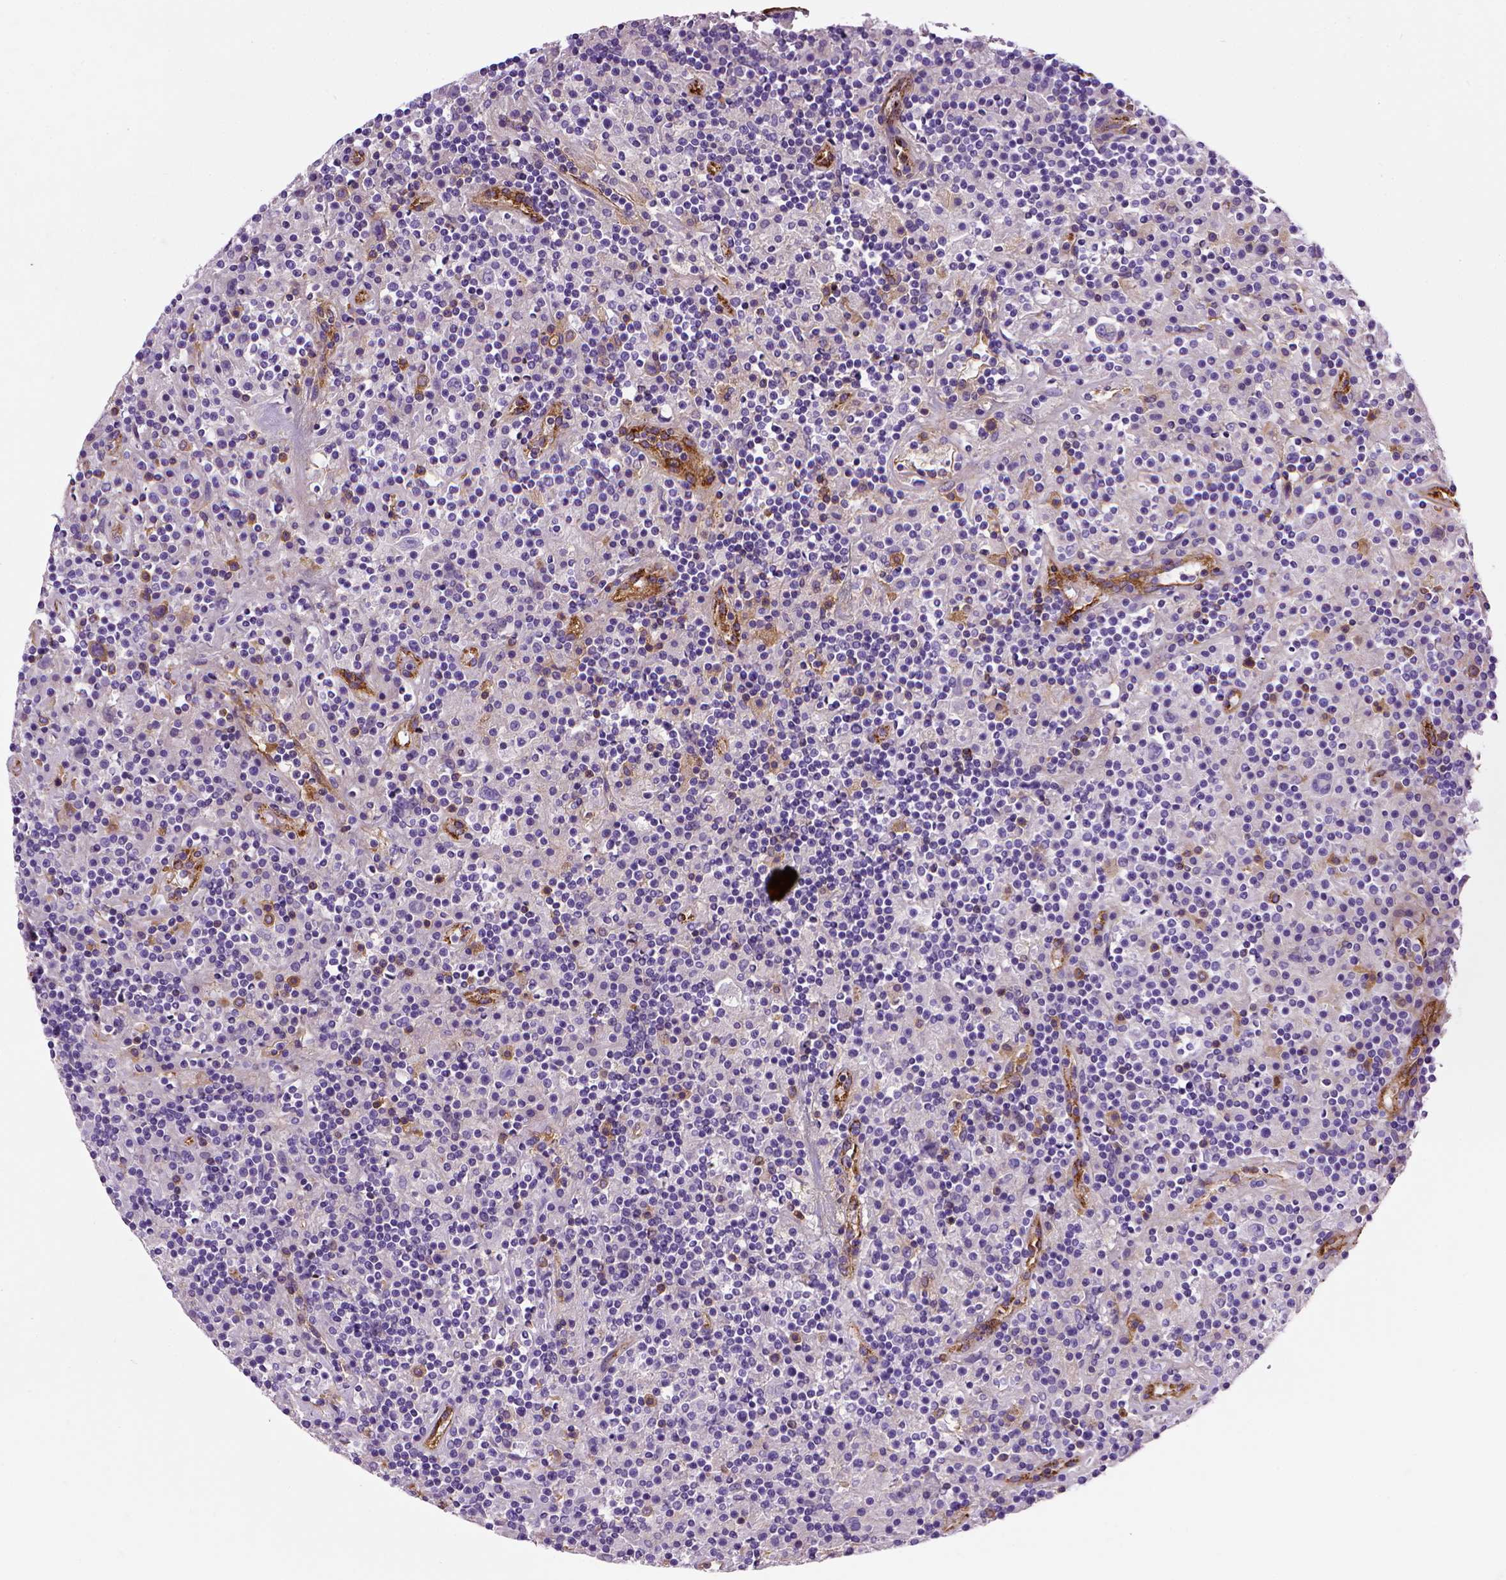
{"staining": {"intensity": "negative", "quantity": "none", "location": "none"}, "tissue": "lymphoma", "cell_type": "Tumor cells", "image_type": "cancer", "snomed": [{"axis": "morphology", "description": "Hodgkin's disease, NOS"}, {"axis": "topography", "description": "Lymph node"}], "caption": "An image of human Hodgkin's disease is negative for staining in tumor cells. The staining is performed using DAB brown chromogen with nuclei counter-stained in using hematoxylin.", "gene": "VWF", "patient": {"sex": "male", "age": 70}}